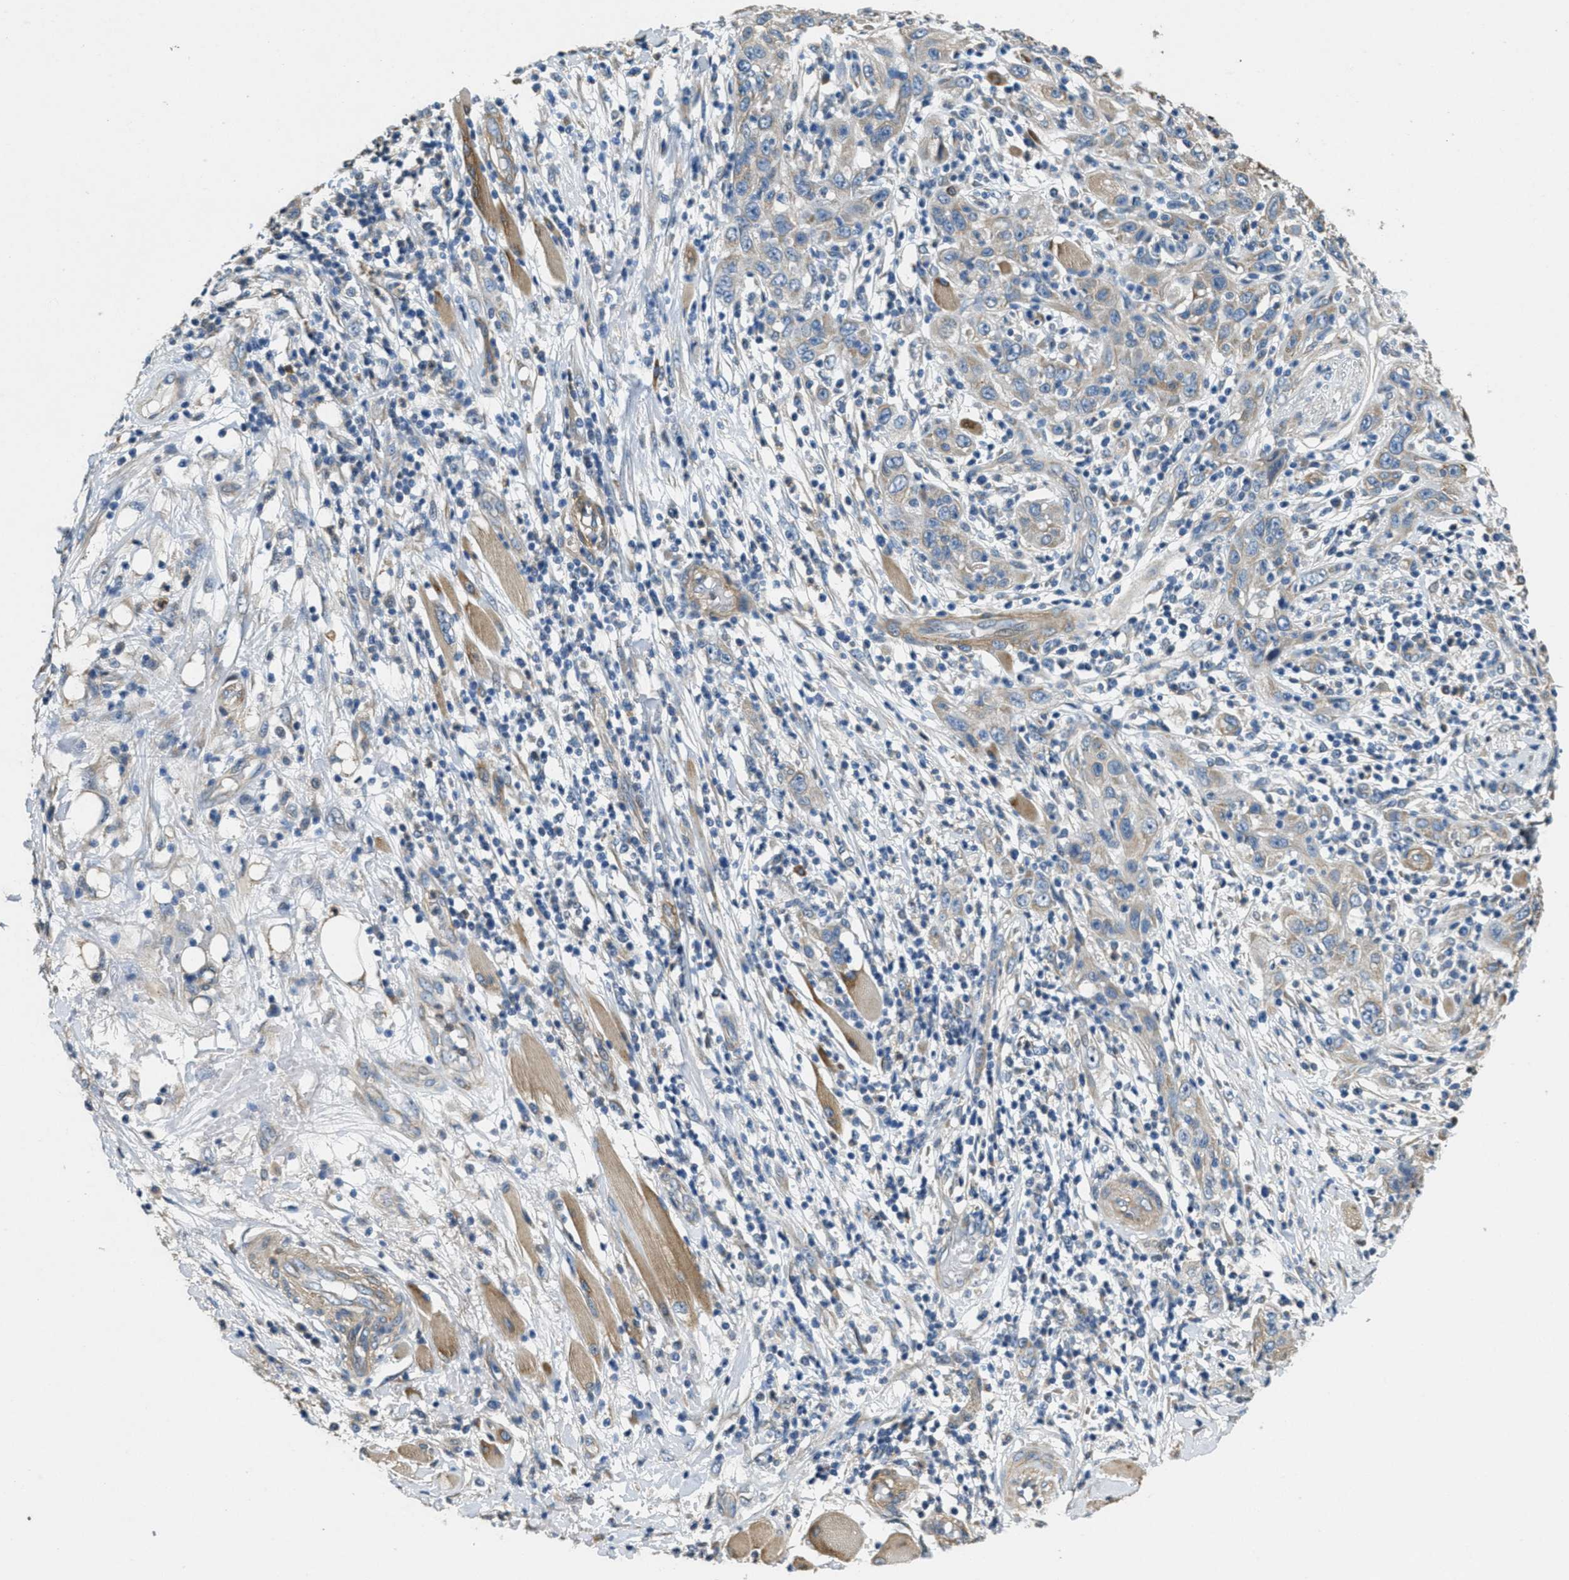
{"staining": {"intensity": "weak", "quantity": "25%-75%", "location": "cytoplasmic/membranous"}, "tissue": "skin cancer", "cell_type": "Tumor cells", "image_type": "cancer", "snomed": [{"axis": "morphology", "description": "Squamous cell carcinoma, NOS"}, {"axis": "topography", "description": "Skin"}], "caption": "A brown stain shows weak cytoplasmic/membranous staining of a protein in human skin cancer tumor cells. (IHC, brightfield microscopy, high magnification).", "gene": "TOMM70", "patient": {"sex": "female", "age": 88}}